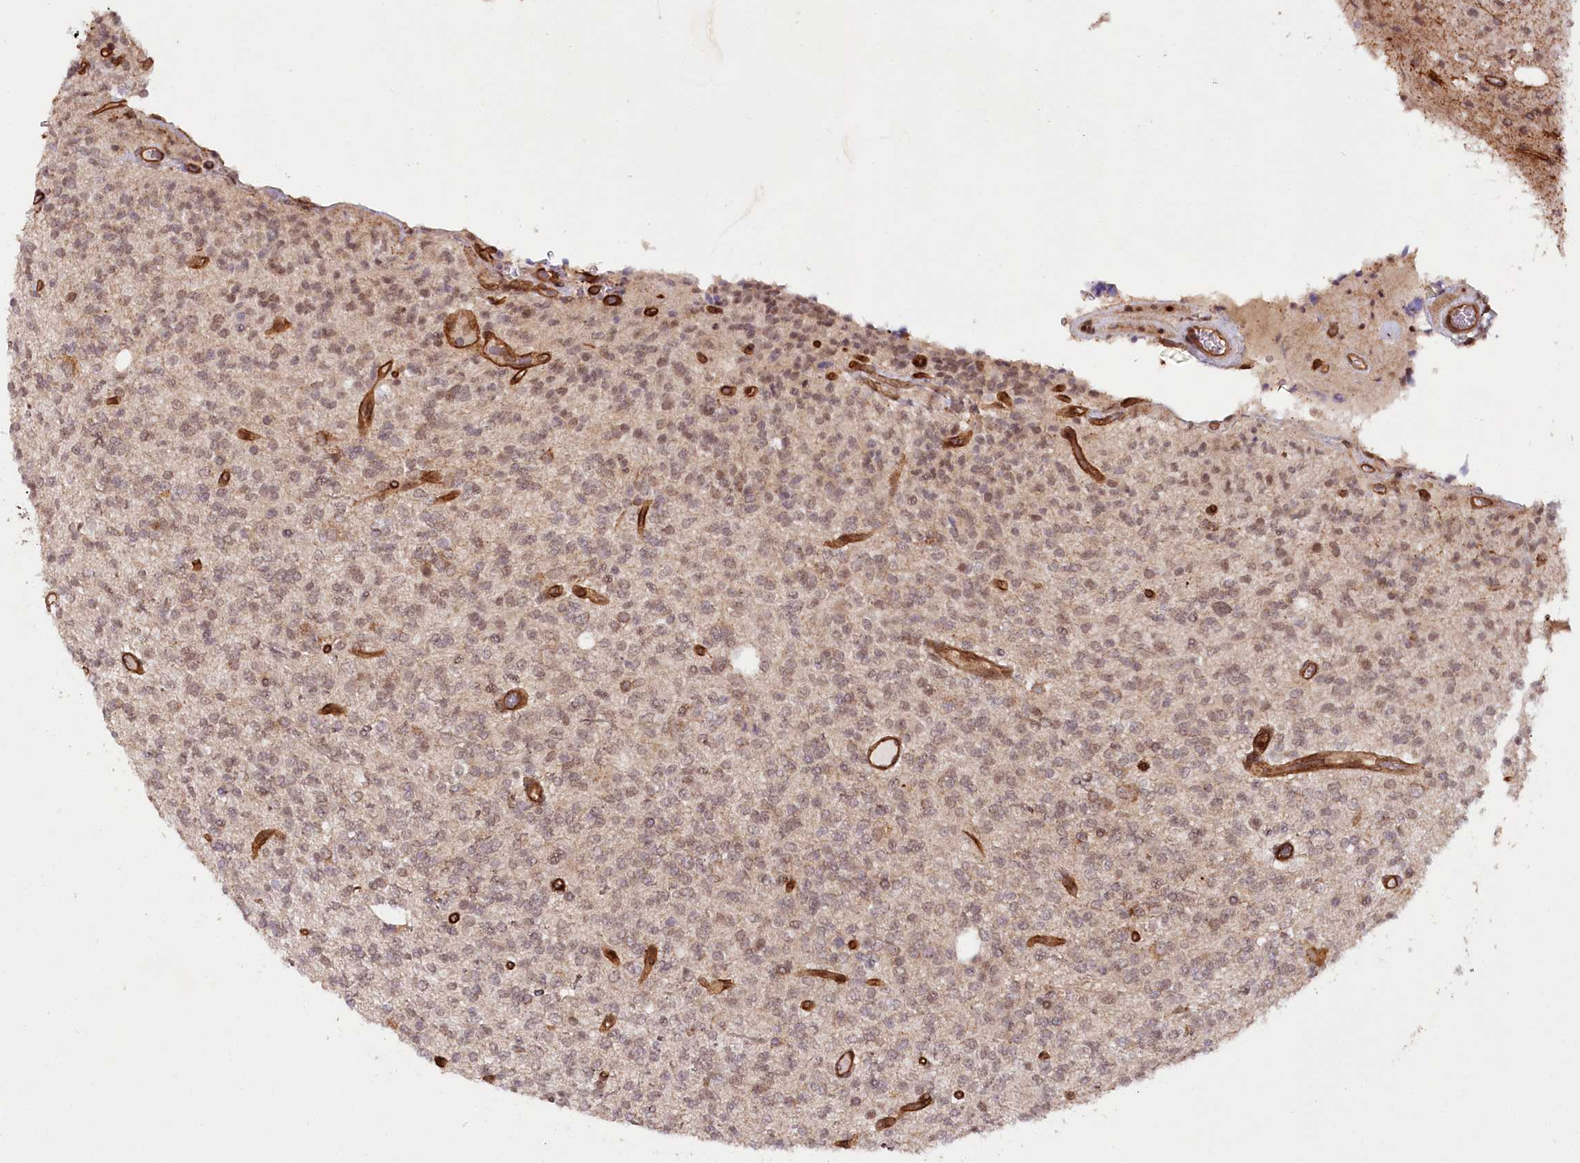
{"staining": {"intensity": "weak", "quantity": "25%-75%", "location": "nuclear"}, "tissue": "glioma", "cell_type": "Tumor cells", "image_type": "cancer", "snomed": [{"axis": "morphology", "description": "Glioma, malignant, High grade"}, {"axis": "topography", "description": "Brain"}], "caption": "This image shows immunohistochemistry staining of high-grade glioma (malignant), with low weak nuclear positivity in approximately 25%-75% of tumor cells.", "gene": "COPG1", "patient": {"sex": "male", "age": 34}}